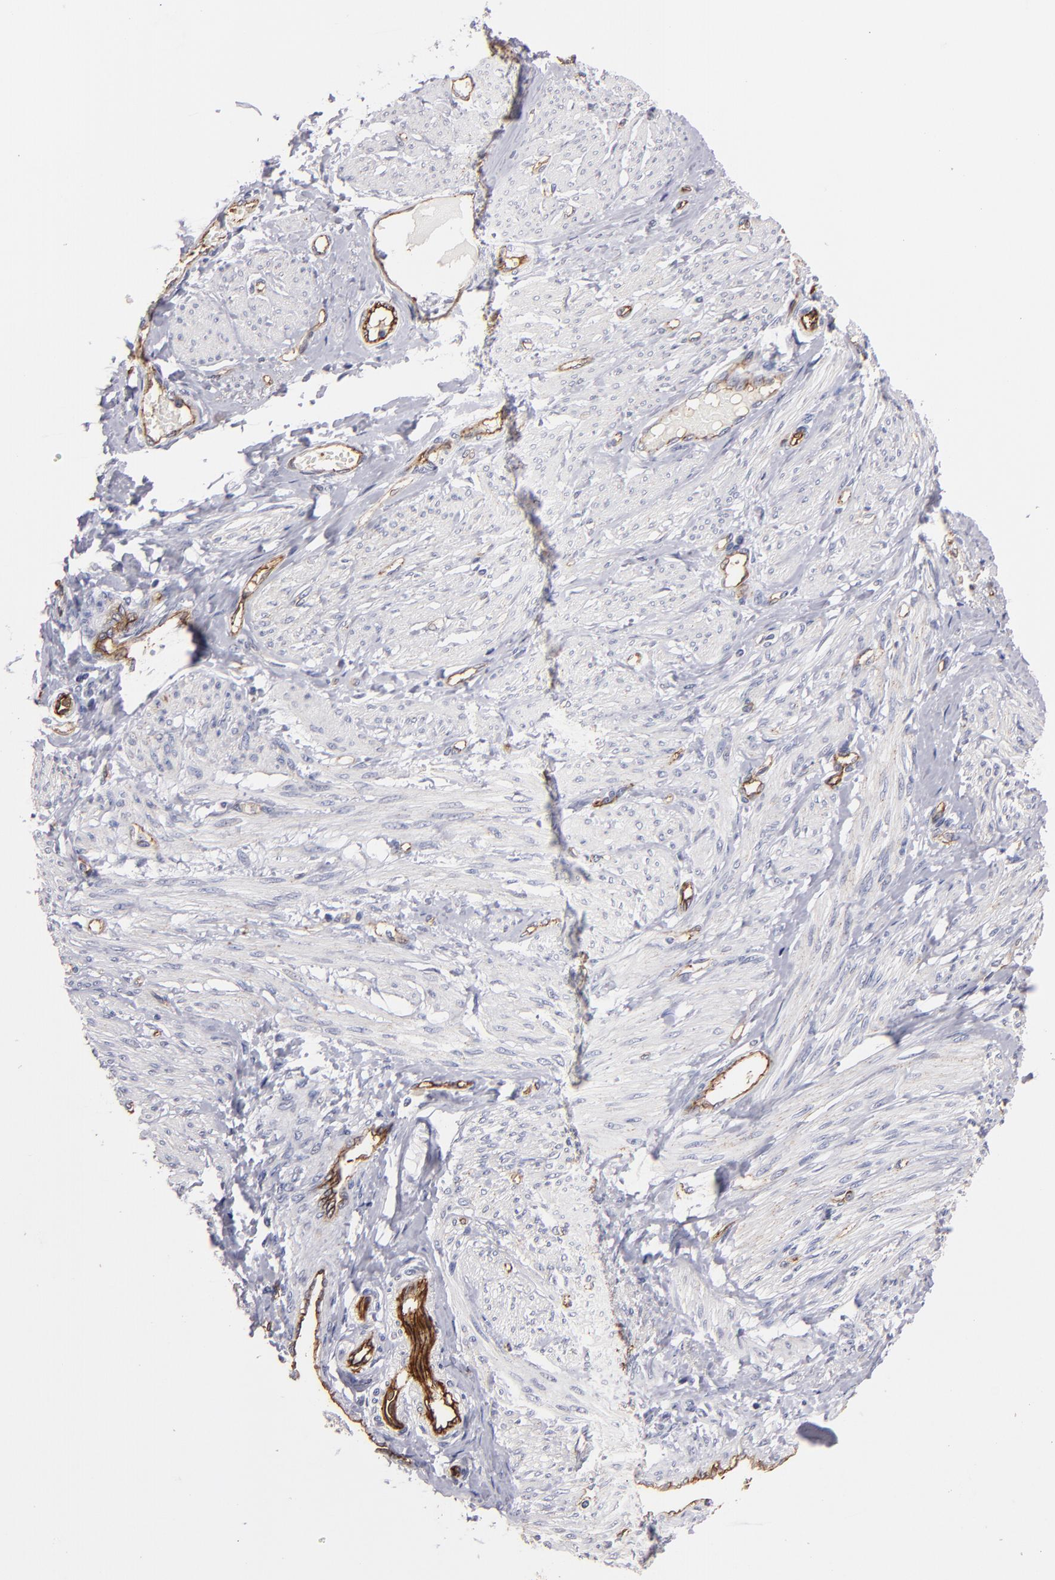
{"staining": {"intensity": "negative", "quantity": "none", "location": "none"}, "tissue": "smooth muscle", "cell_type": "Smooth muscle cells", "image_type": "normal", "snomed": [{"axis": "morphology", "description": "Normal tissue, NOS"}, {"axis": "topography", "description": "Smooth muscle"}, {"axis": "topography", "description": "Uterus"}], "caption": "DAB immunohistochemical staining of unremarkable smooth muscle displays no significant expression in smooth muscle cells.", "gene": "CLDN5", "patient": {"sex": "female", "age": 39}}